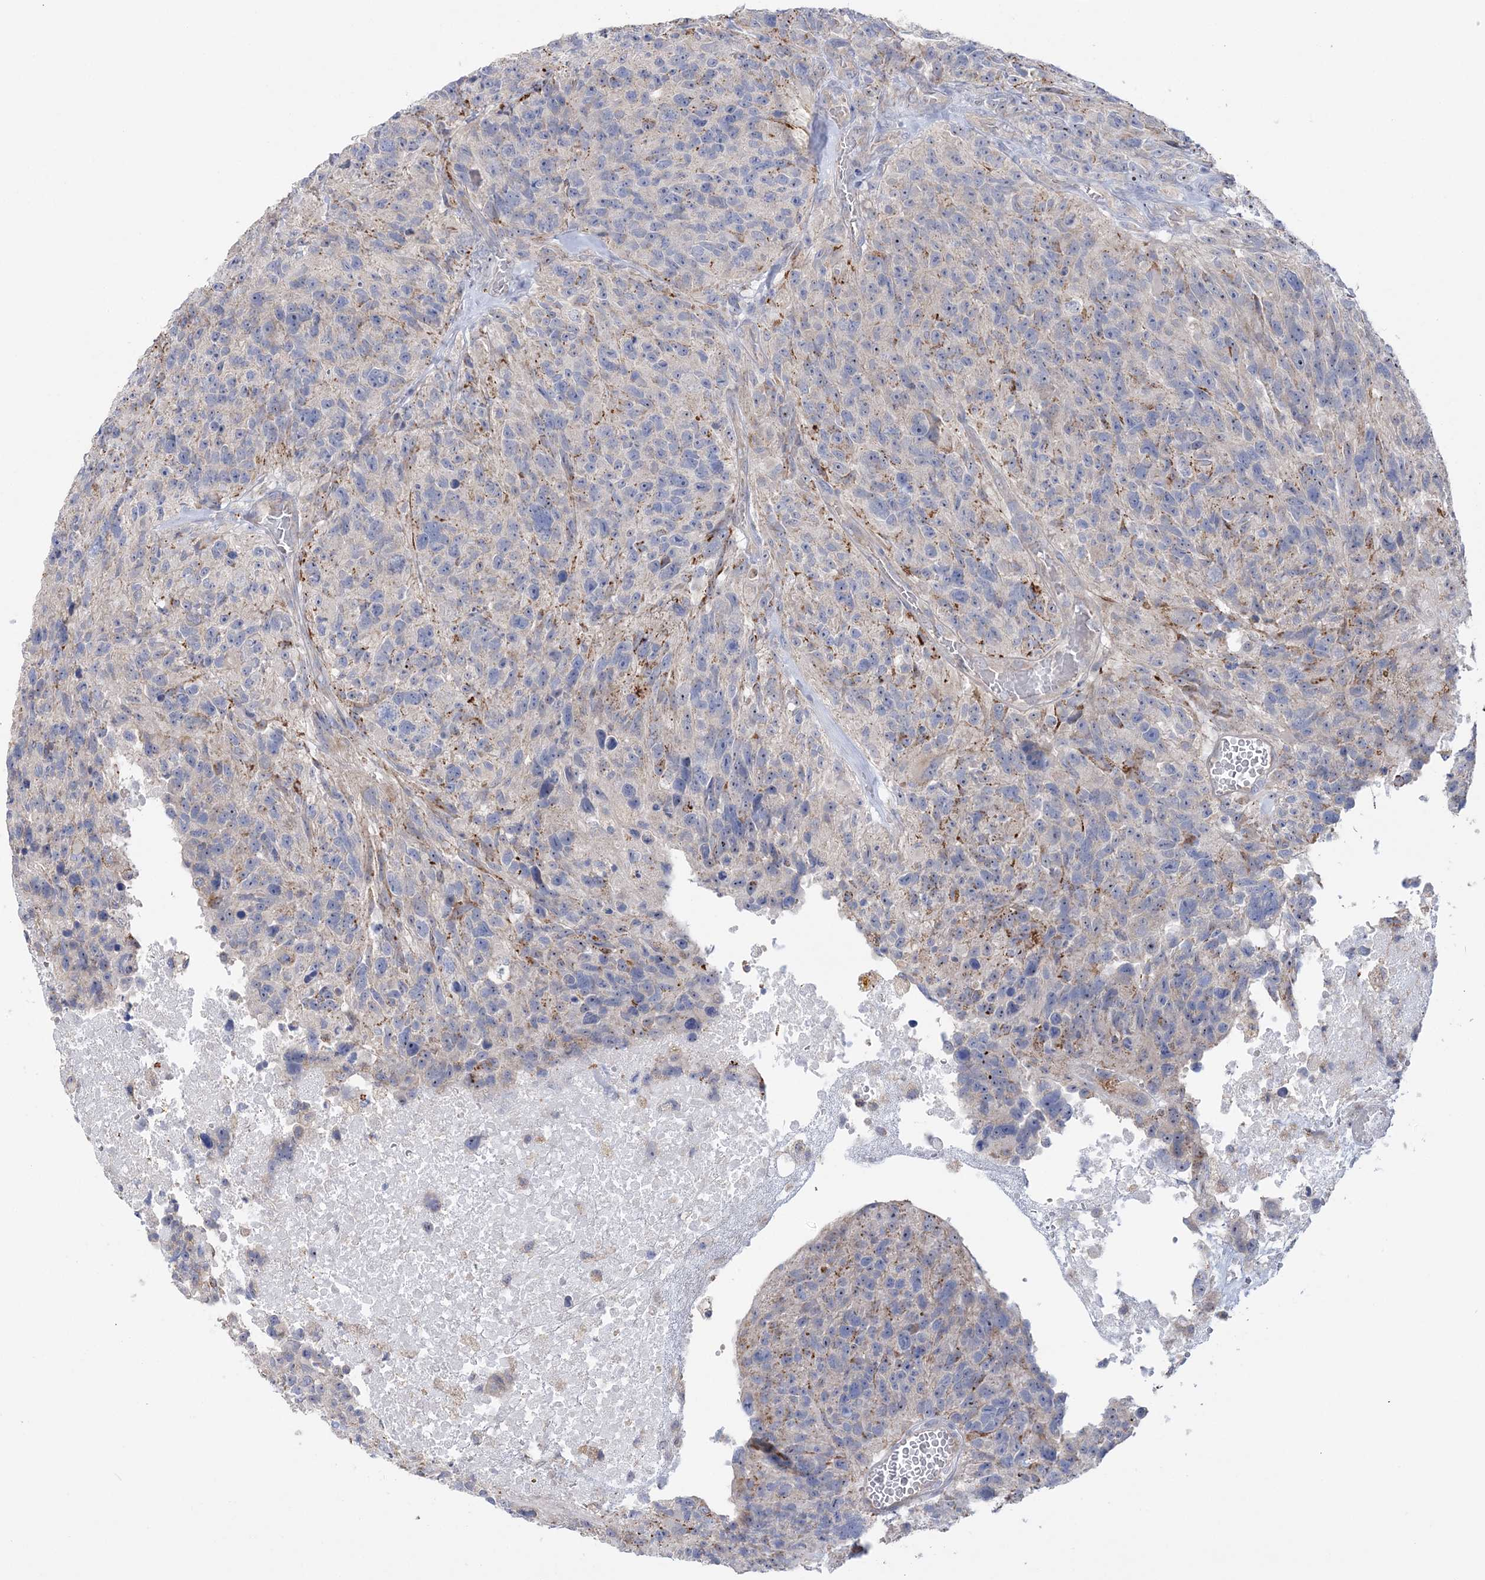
{"staining": {"intensity": "negative", "quantity": "none", "location": "none"}, "tissue": "glioma", "cell_type": "Tumor cells", "image_type": "cancer", "snomed": [{"axis": "morphology", "description": "Glioma, malignant, High grade"}, {"axis": "topography", "description": "Brain"}], "caption": "This is an immunohistochemistry (IHC) photomicrograph of glioma. There is no expression in tumor cells.", "gene": "MMADHC", "patient": {"sex": "male", "age": 69}}